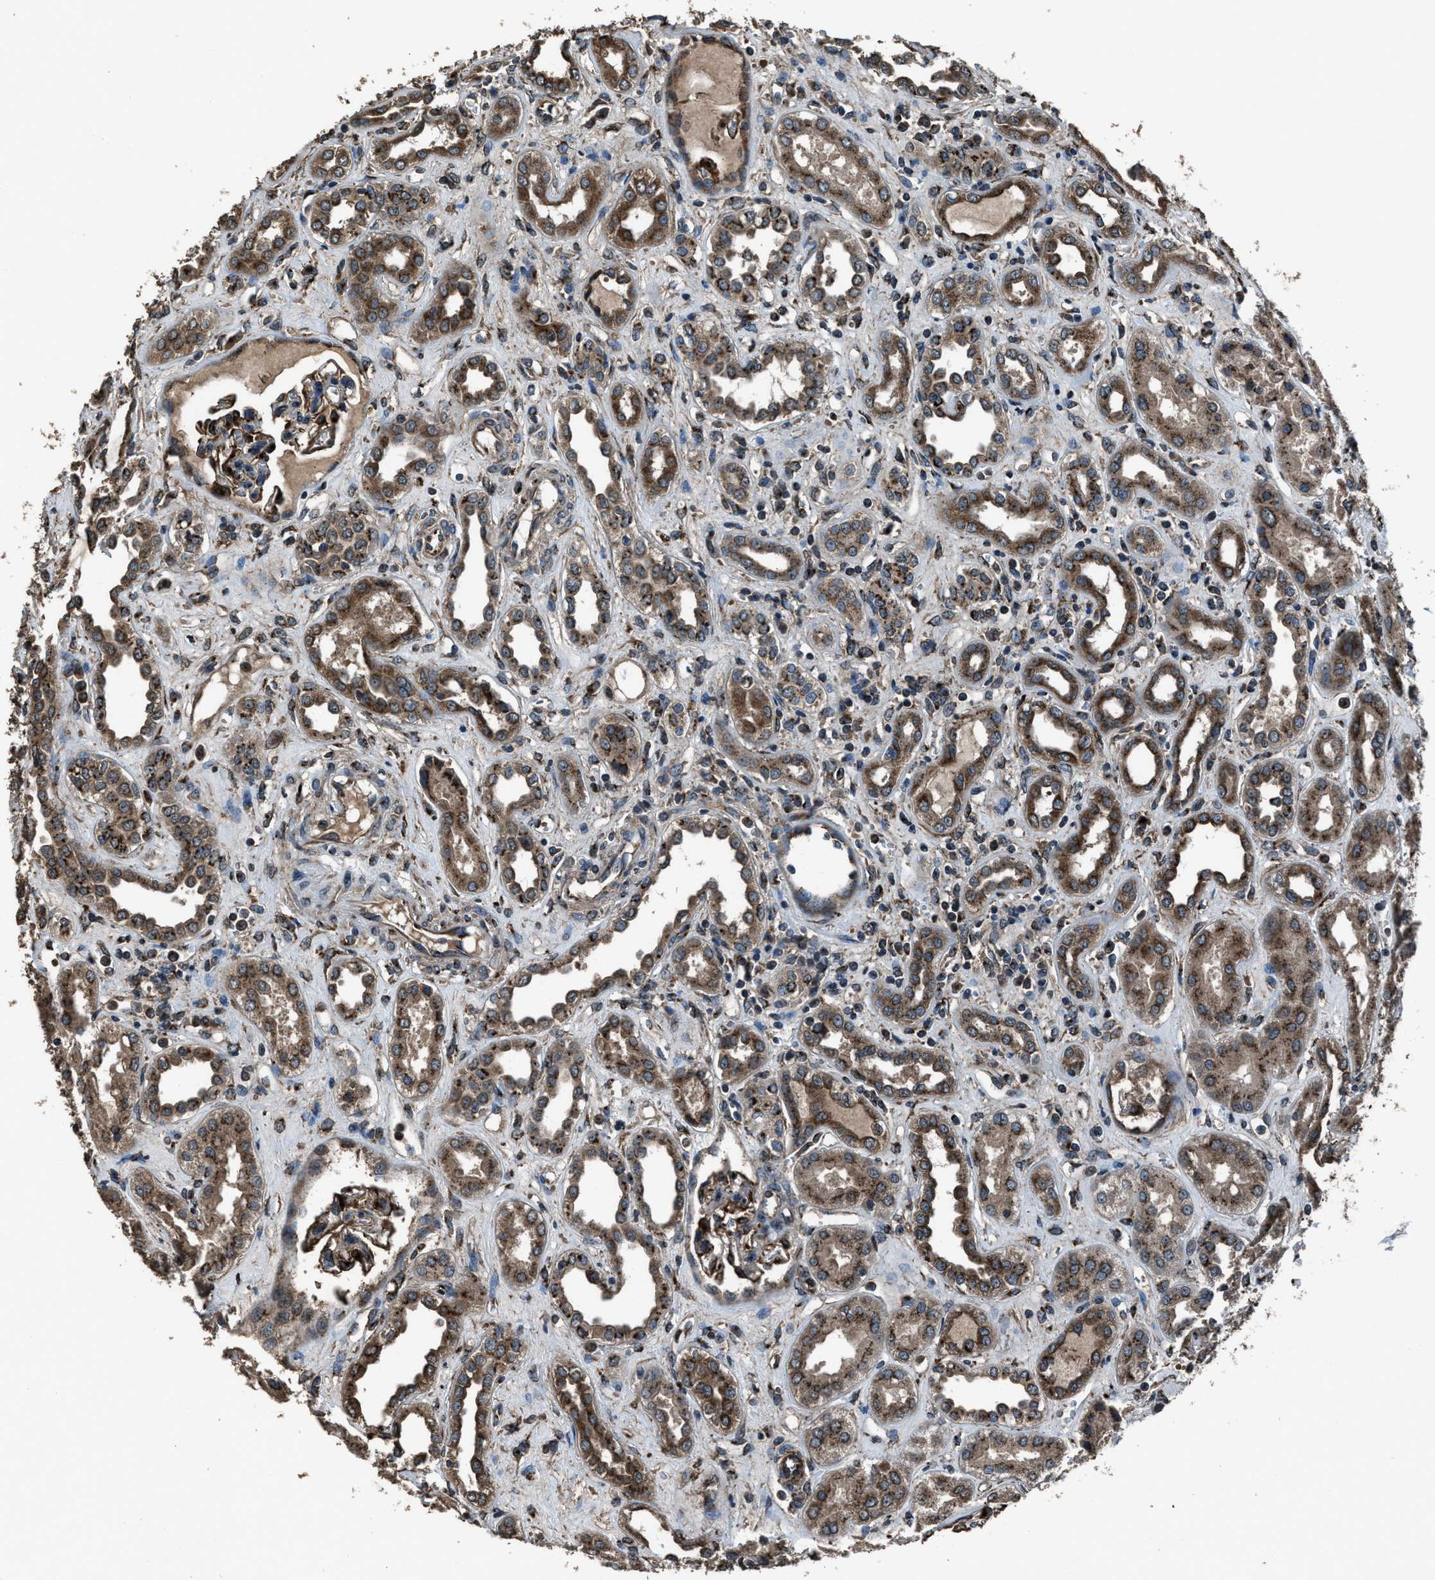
{"staining": {"intensity": "strong", "quantity": ">75%", "location": "cytoplasmic/membranous"}, "tissue": "kidney", "cell_type": "Cells in glomeruli", "image_type": "normal", "snomed": [{"axis": "morphology", "description": "Normal tissue, NOS"}, {"axis": "topography", "description": "Kidney"}], "caption": "Immunohistochemistry (IHC) micrograph of benign kidney: kidney stained using IHC shows high levels of strong protein expression localized specifically in the cytoplasmic/membranous of cells in glomeruli, appearing as a cytoplasmic/membranous brown color.", "gene": "SLC38A10", "patient": {"sex": "male", "age": 59}}